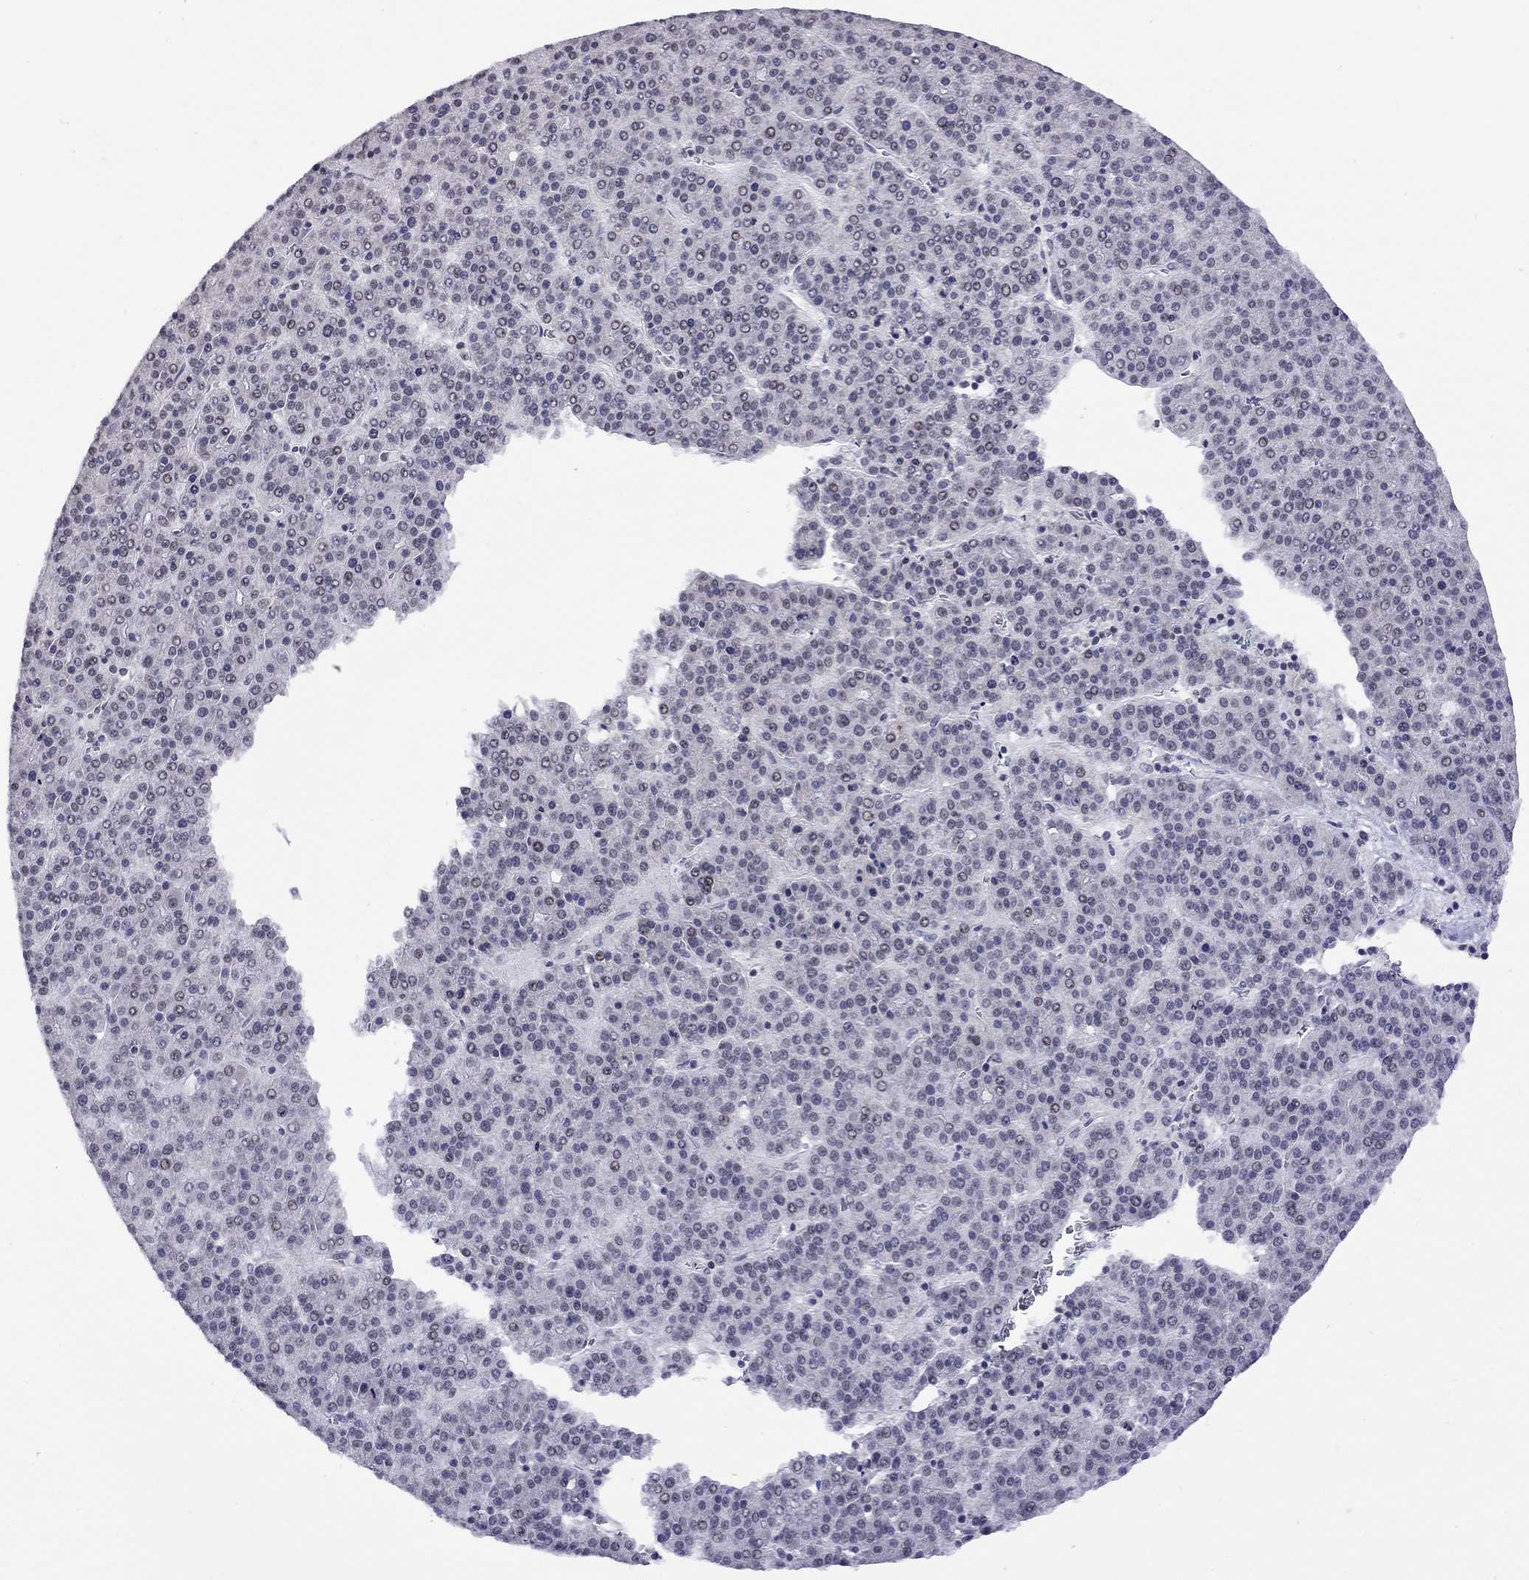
{"staining": {"intensity": "negative", "quantity": "none", "location": "none"}, "tissue": "liver cancer", "cell_type": "Tumor cells", "image_type": "cancer", "snomed": [{"axis": "morphology", "description": "Carcinoma, Hepatocellular, NOS"}, {"axis": "topography", "description": "Liver"}], "caption": "A high-resolution histopathology image shows IHC staining of liver cancer (hepatocellular carcinoma), which shows no significant expression in tumor cells.", "gene": "HES5", "patient": {"sex": "female", "age": 58}}